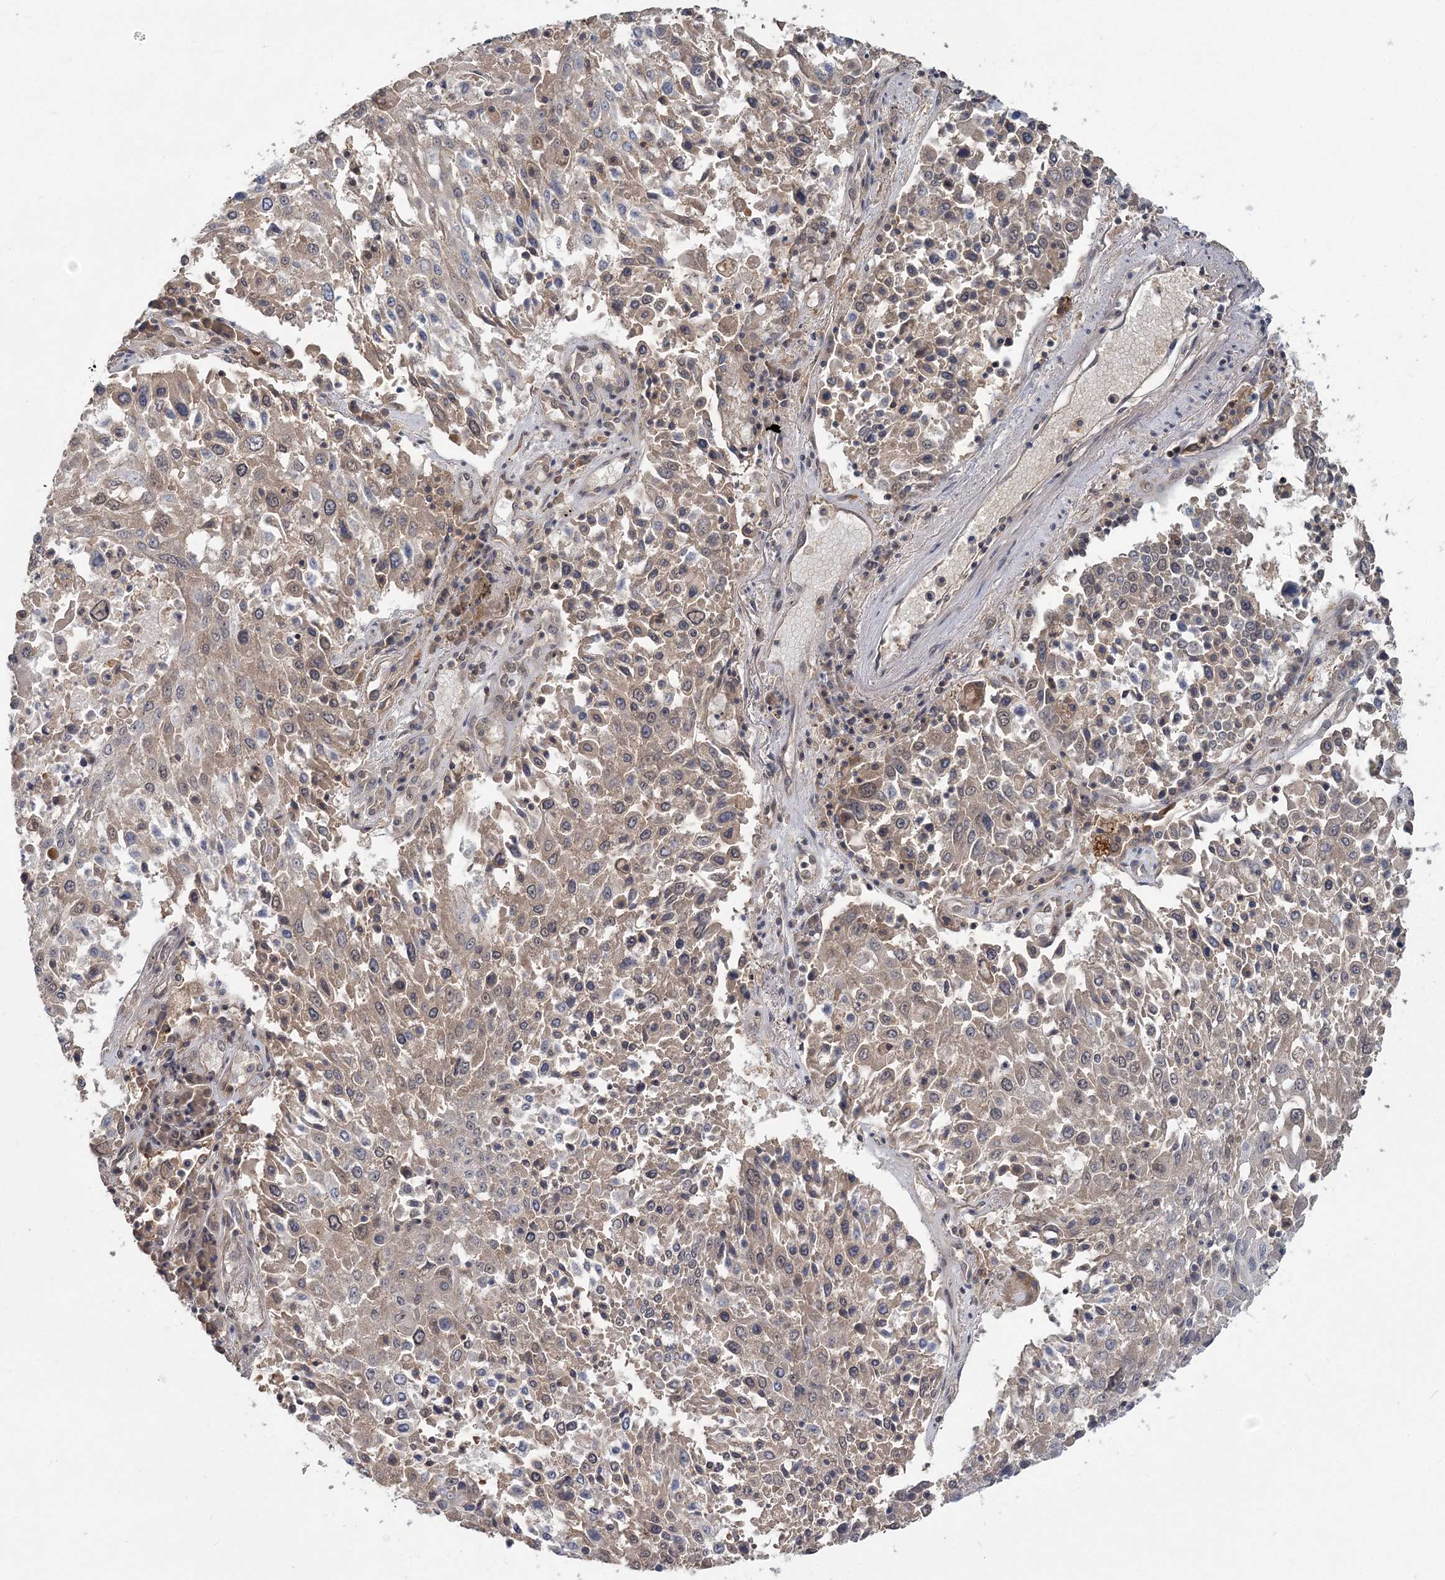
{"staining": {"intensity": "weak", "quantity": ">75%", "location": "cytoplasmic/membranous,nuclear"}, "tissue": "lung cancer", "cell_type": "Tumor cells", "image_type": "cancer", "snomed": [{"axis": "morphology", "description": "Squamous cell carcinoma, NOS"}, {"axis": "topography", "description": "Lung"}], "caption": "Tumor cells show low levels of weak cytoplasmic/membranous and nuclear expression in approximately >75% of cells in human squamous cell carcinoma (lung).", "gene": "RNF25", "patient": {"sex": "male", "age": 65}}